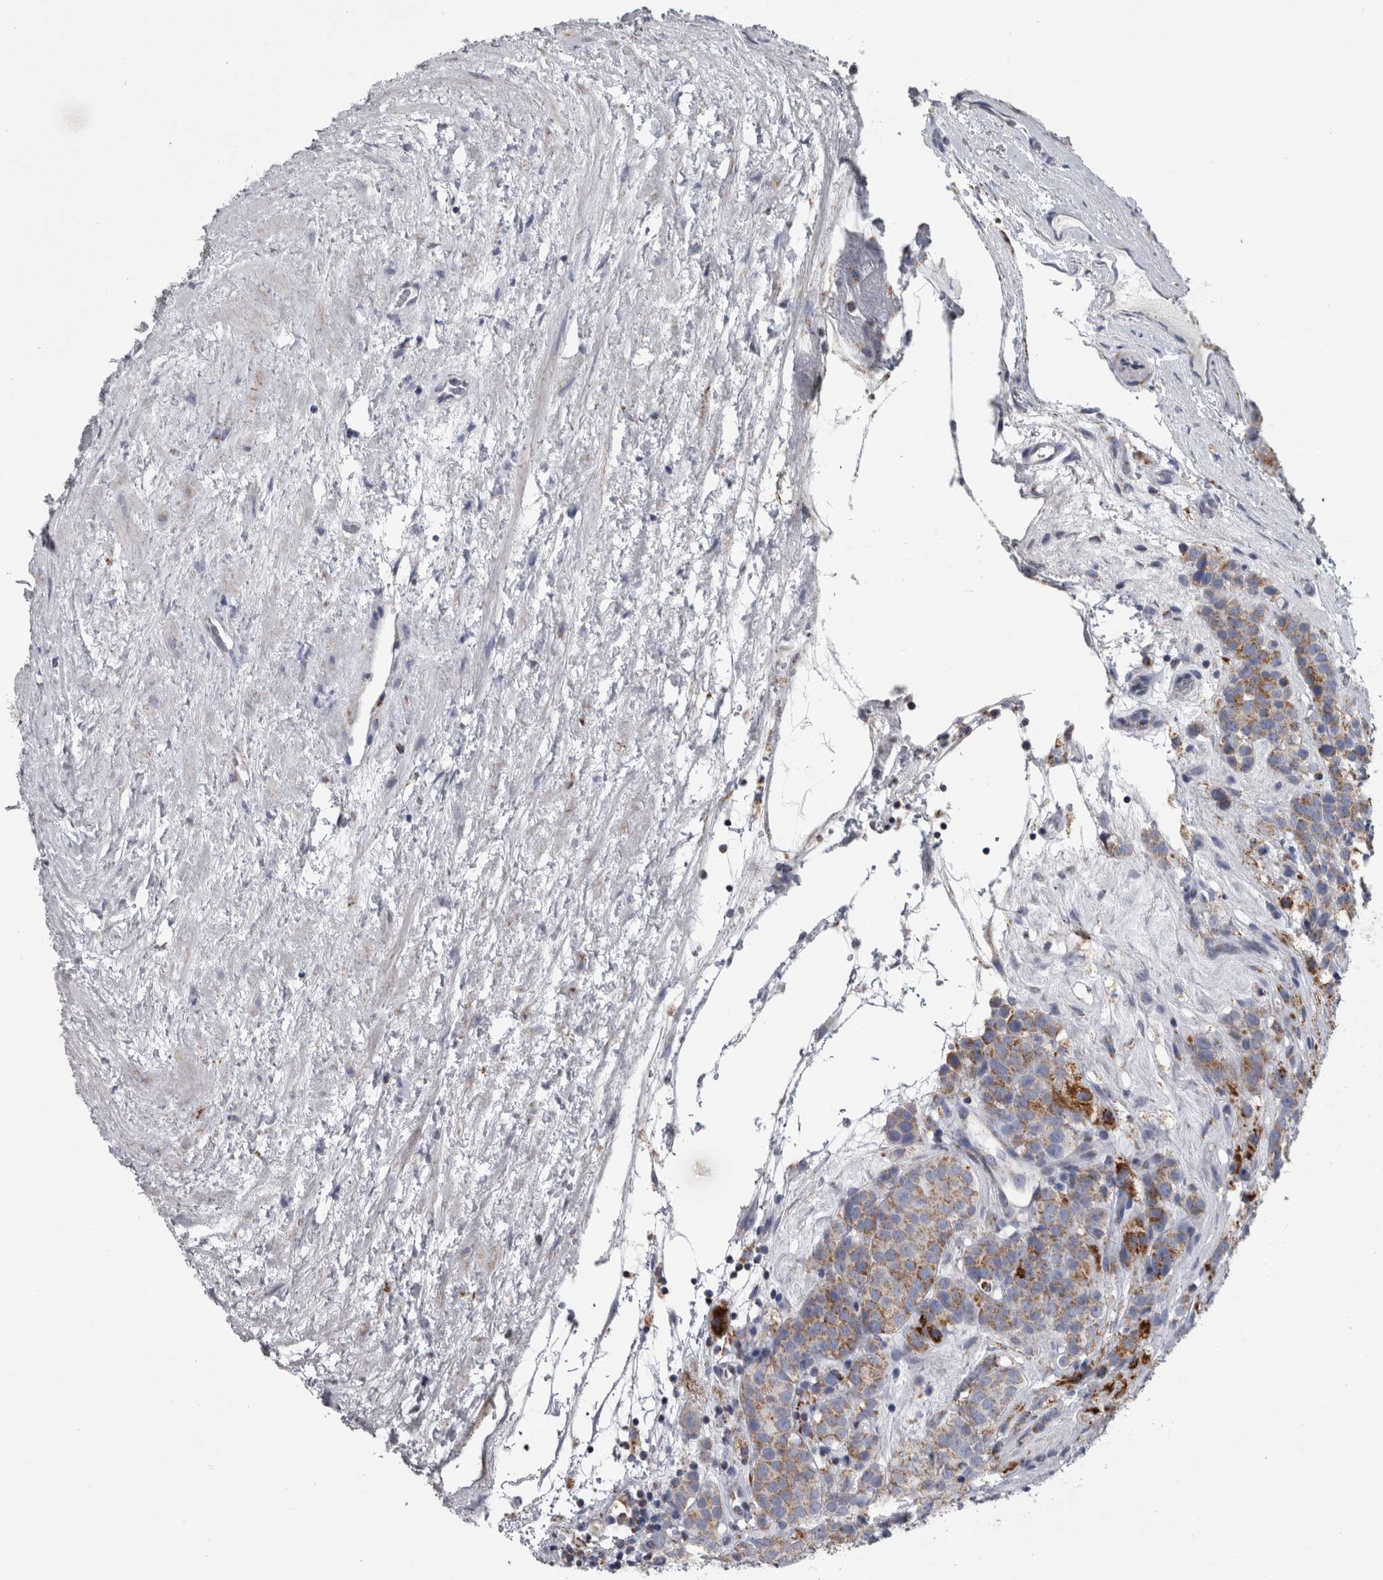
{"staining": {"intensity": "moderate", "quantity": ">75%", "location": "cytoplasmic/membranous"}, "tissue": "testis cancer", "cell_type": "Tumor cells", "image_type": "cancer", "snomed": [{"axis": "morphology", "description": "Seminoma, NOS"}, {"axis": "topography", "description": "Testis"}], "caption": "Moderate cytoplasmic/membranous staining is seen in about >75% of tumor cells in testis seminoma.", "gene": "DBT", "patient": {"sex": "male", "age": 71}}